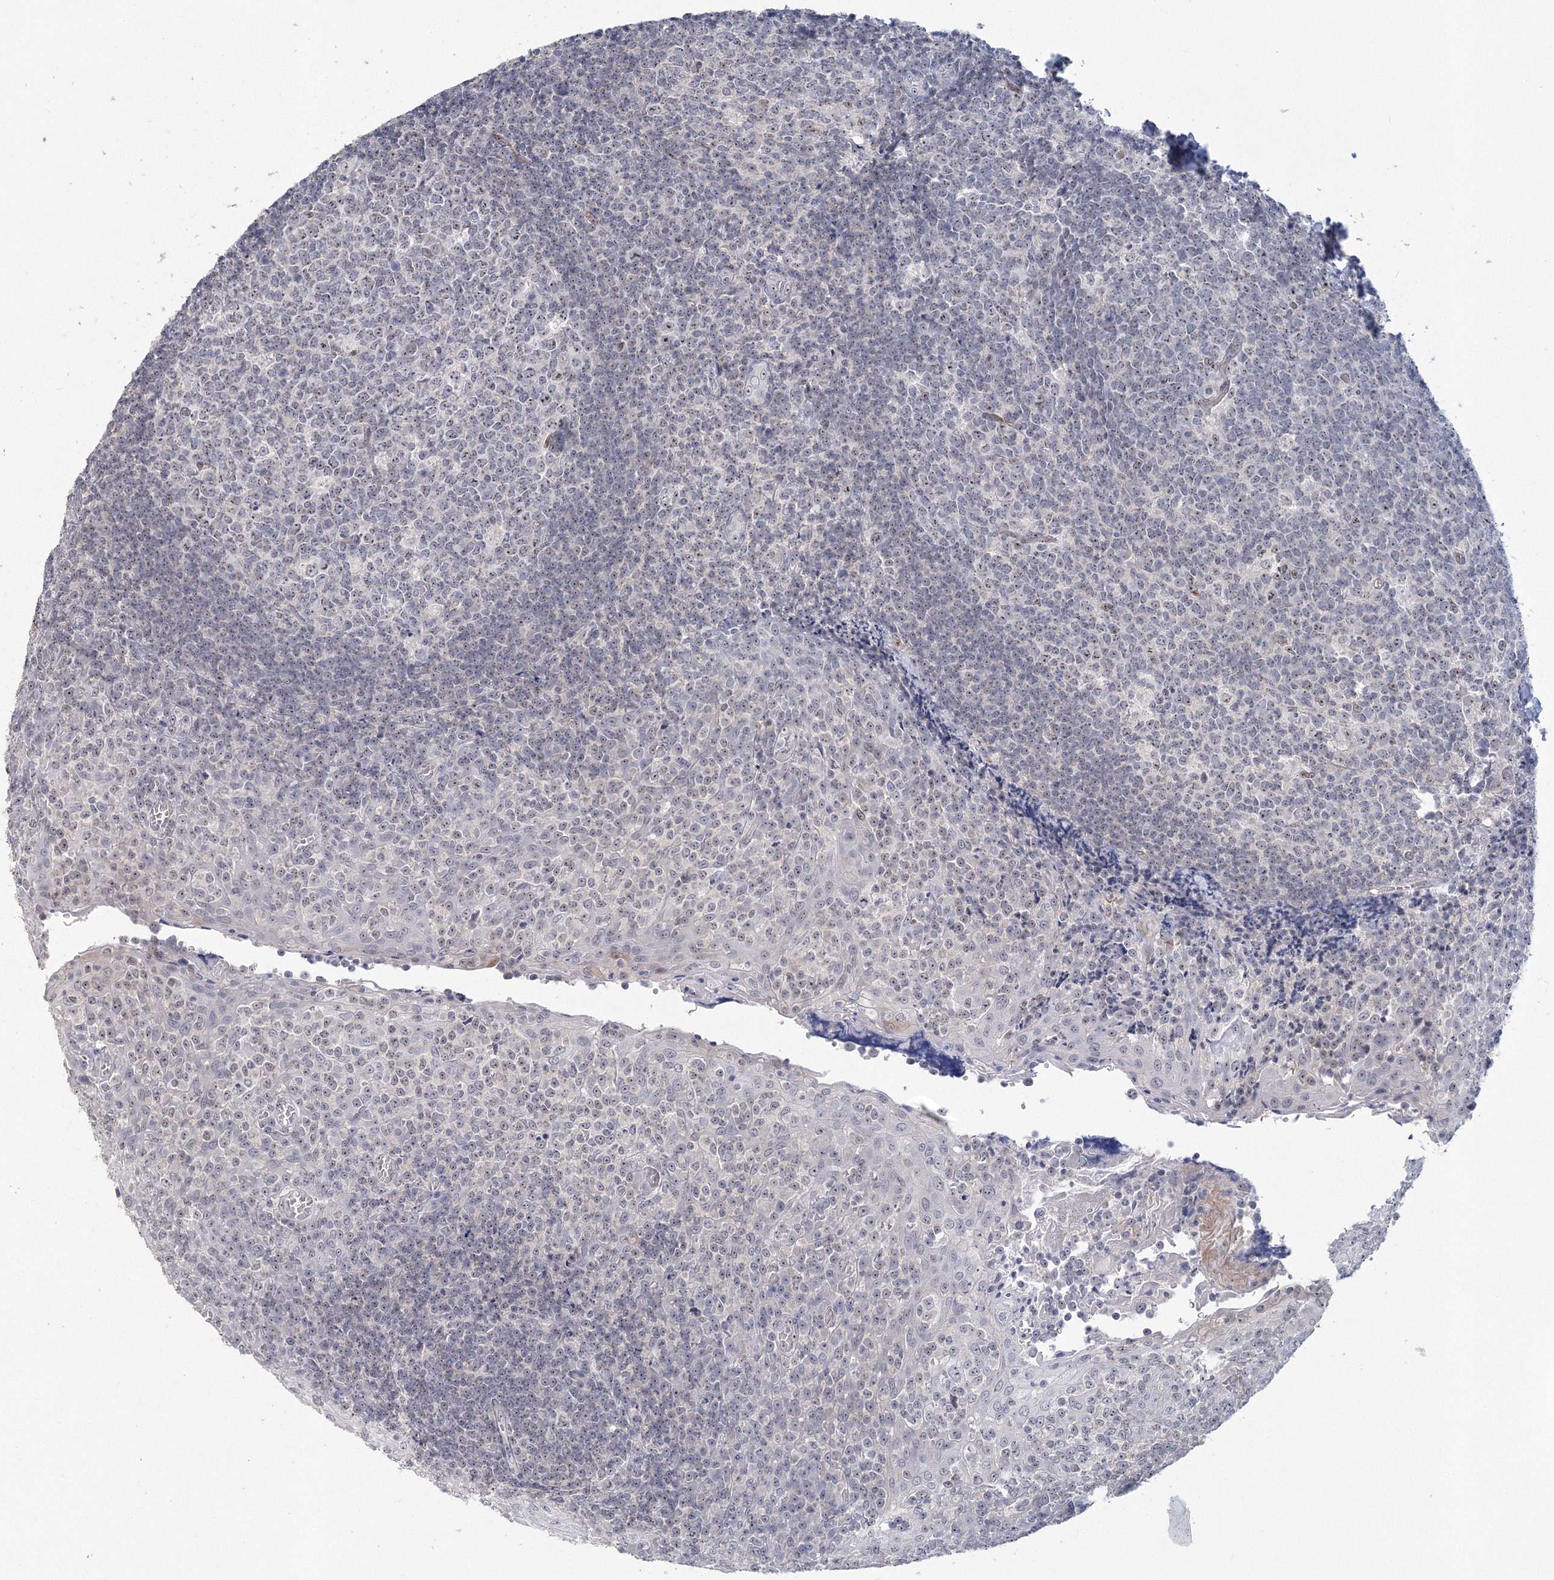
{"staining": {"intensity": "weak", "quantity": "25%-75%", "location": "nuclear"}, "tissue": "tonsil", "cell_type": "Germinal center cells", "image_type": "normal", "snomed": [{"axis": "morphology", "description": "Normal tissue, NOS"}, {"axis": "topography", "description": "Tonsil"}], "caption": "An image of human tonsil stained for a protein exhibits weak nuclear brown staining in germinal center cells.", "gene": "SIRT7", "patient": {"sex": "female", "age": 19}}